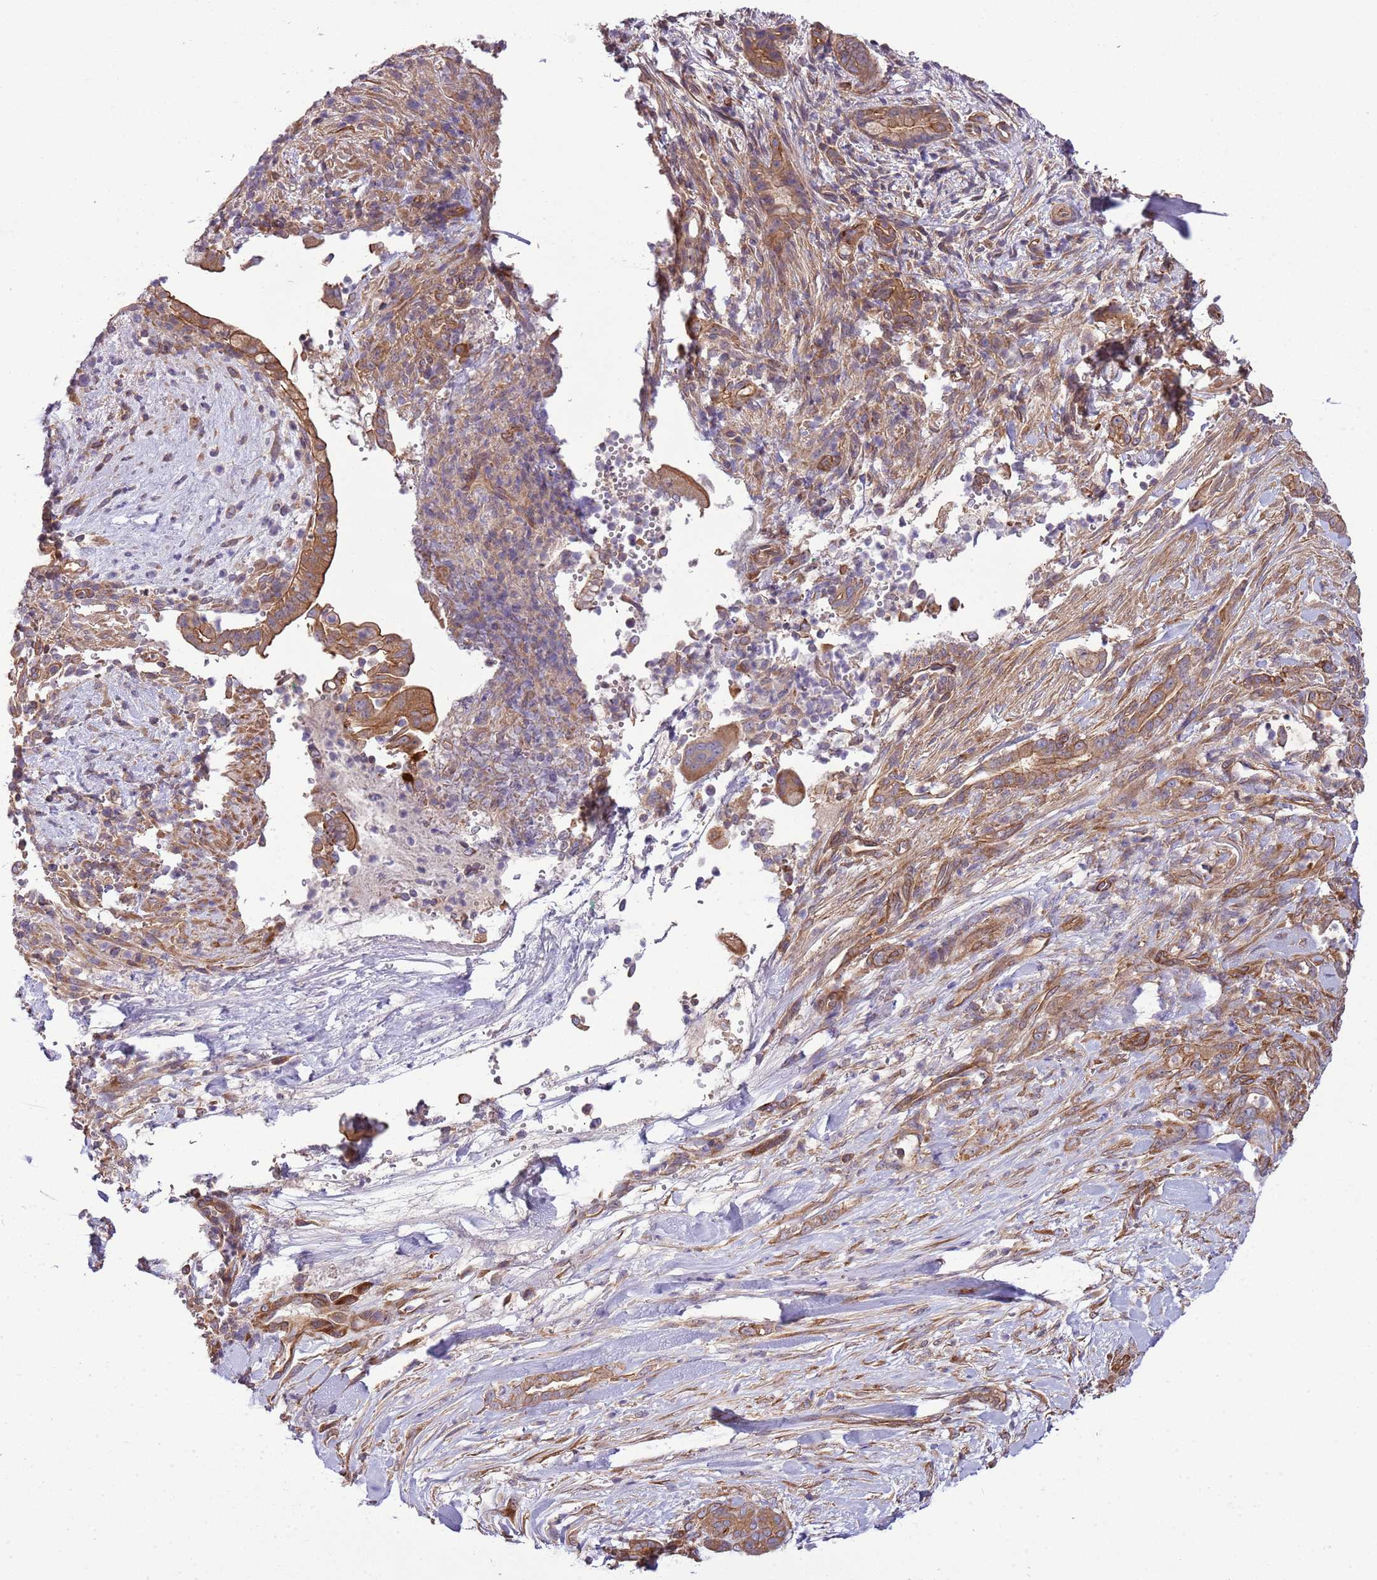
{"staining": {"intensity": "moderate", "quantity": ">75%", "location": "cytoplasmic/membranous"}, "tissue": "pancreatic cancer", "cell_type": "Tumor cells", "image_type": "cancer", "snomed": [{"axis": "morphology", "description": "Normal tissue, NOS"}, {"axis": "morphology", "description": "Adenocarcinoma, NOS"}, {"axis": "topography", "description": "Pancreas"}], "caption": "Immunohistochemistry photomicrograph of pancreatic cancer stained for a protein (brown), which shows medium levels of moderate cytoplasmic/membranous positivity in about >75% of tumor cells.", "gene": "GNL1", "patient": {"sex": "female", "age": 55}}